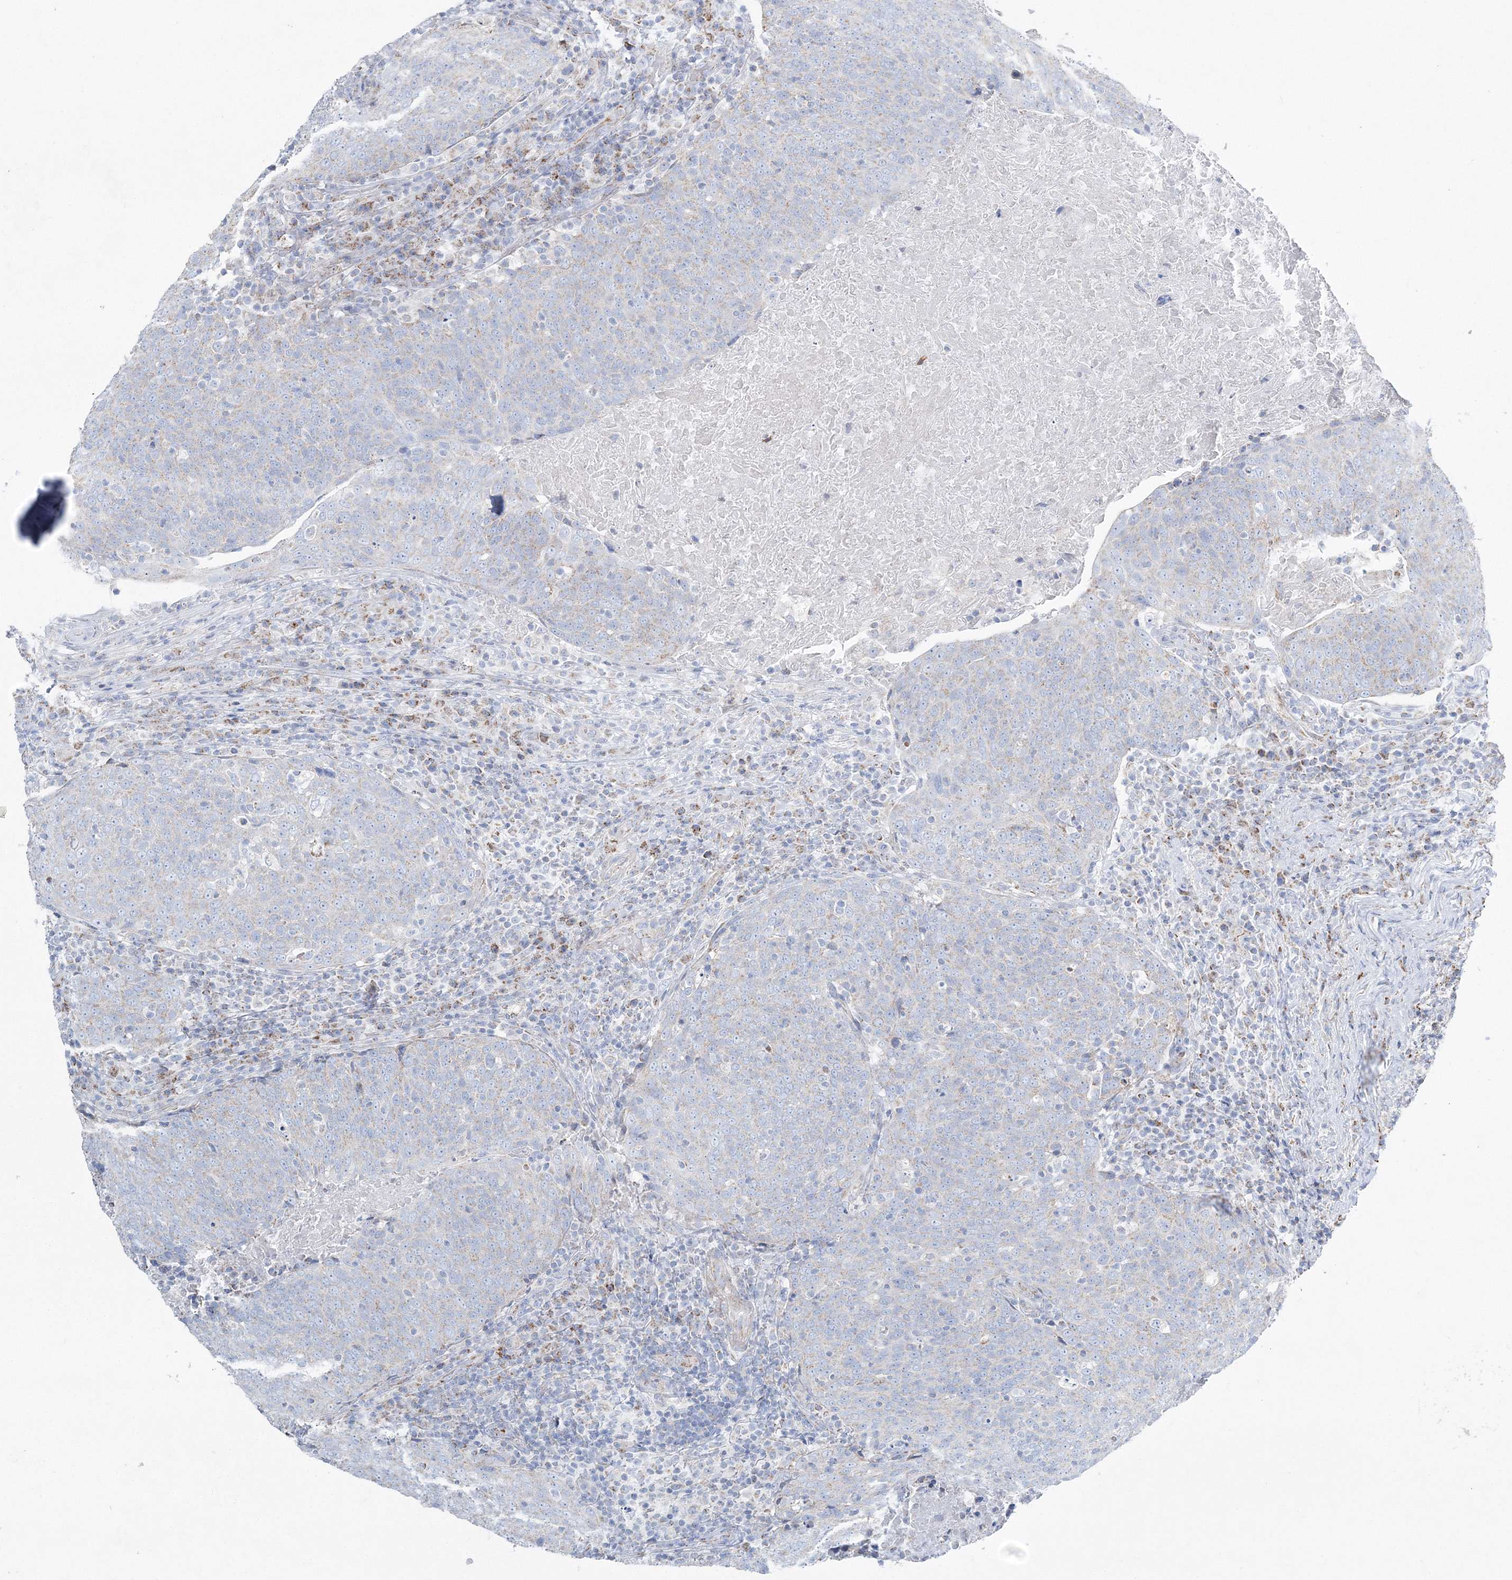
{"staining": {"intensity": "negative", "quantity": "none", "location": "none"}, "tissue": "head and neck cancer", "cell_type": "Tumor cells", "image_type": "cancer", "snomed": [{"axis": "morphology", "description": "Squamous cell carcinoma, NOS"}, {"axis": "morphology", "description": "Squamous cell carcinoma, metastatic, NOS"}, {"axis": "topography", "description": "Lymph node"}, {"axis": "topography", "description": "Head-Neck"}], "caption": "Metastatic squamous cell carcinoma (head and neck) was stained to show a protein in brown. There is no significant positivity in tumor cells.", "gene": "HIBCH", "patient": {"sex": "male", "age": 62}}